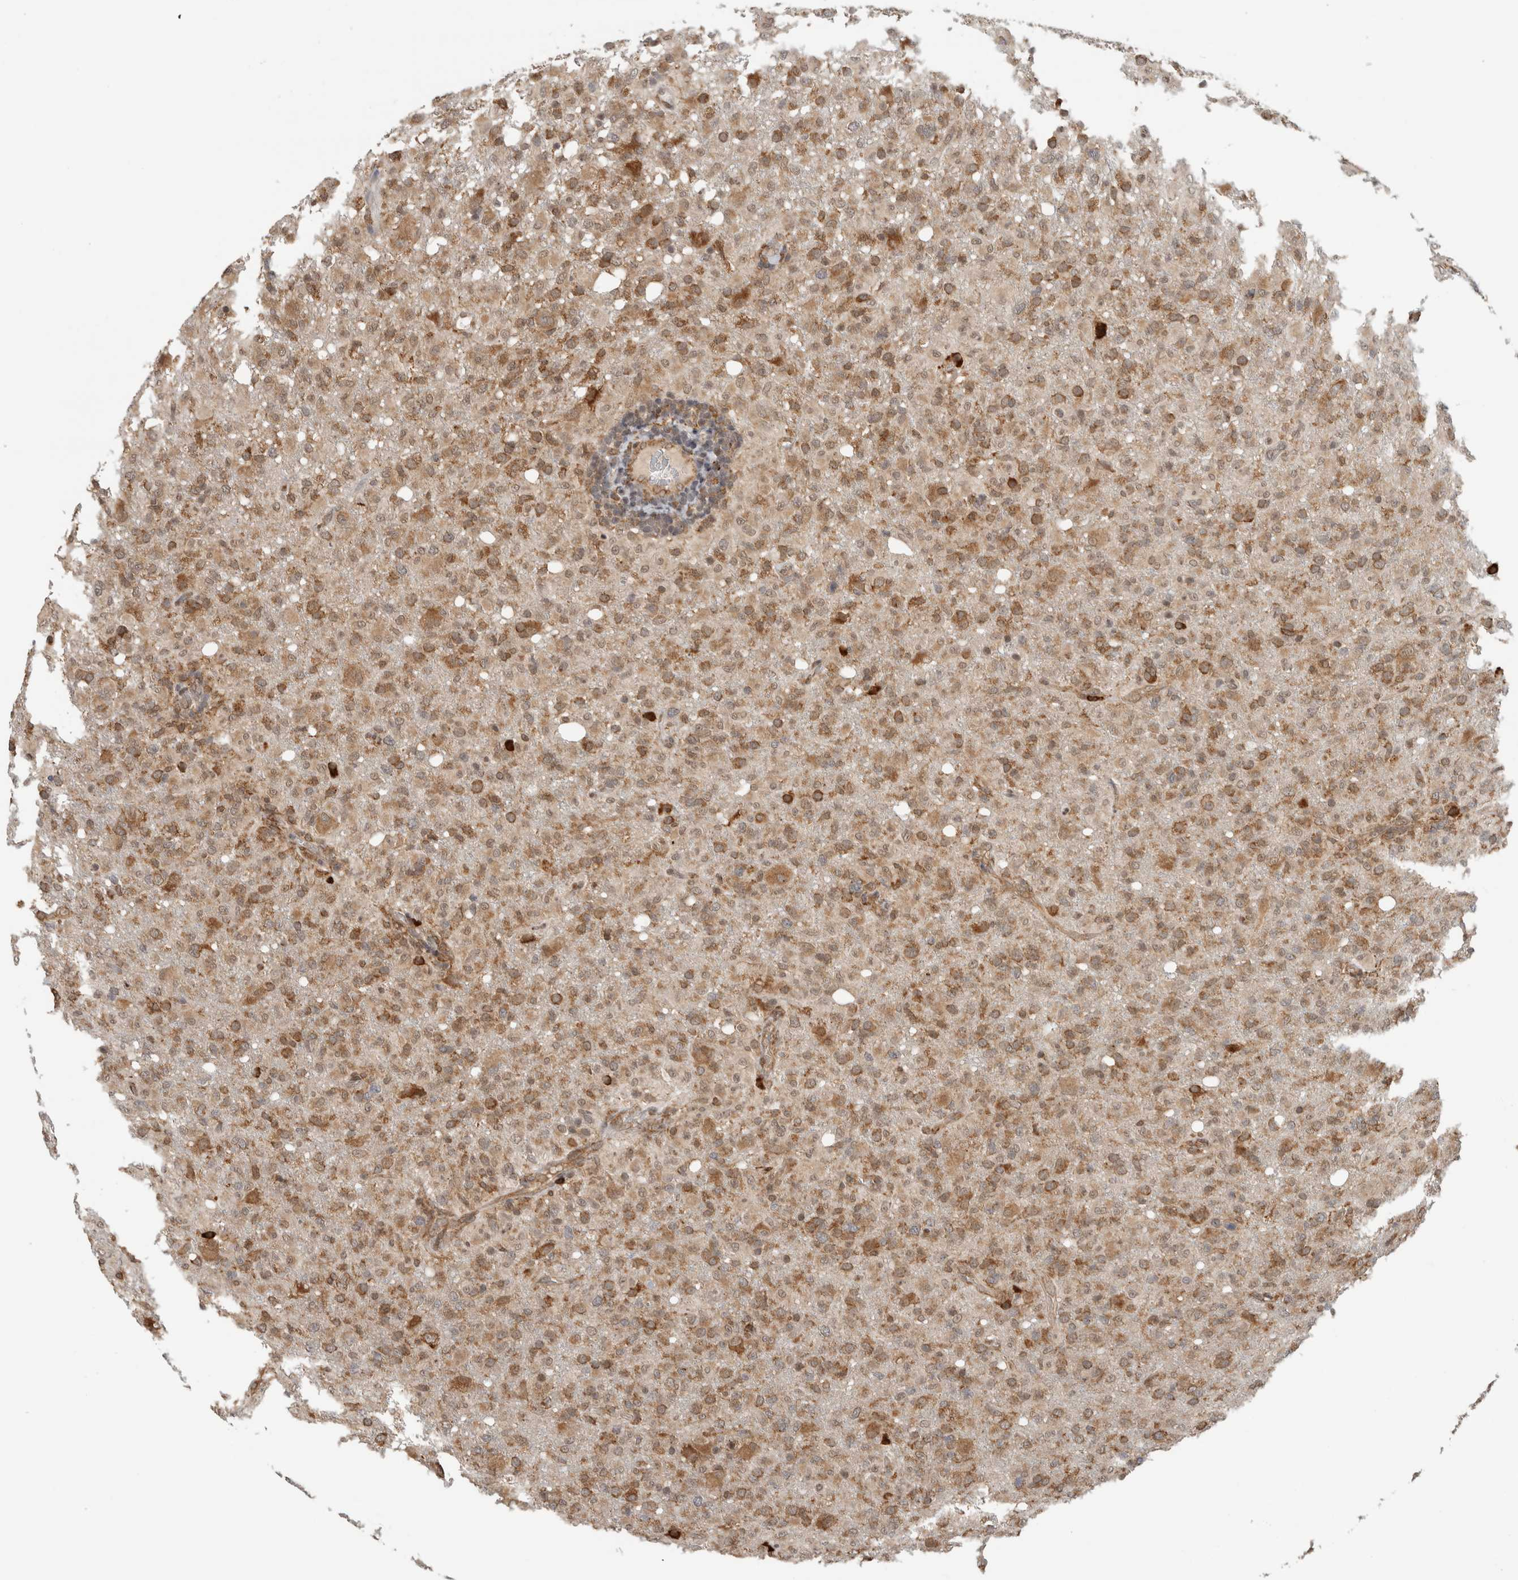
{"staining": {"intensity": "moderate", "quantity": ">75%", "location": "cytoplasmic/membranous"}, "tissue": "glioma", "cell_type": "Tumor cells", "image_type": "cancer", "snomed": [{"axis": "morphology", "description": "Glioma, malignant, High grade"}, {"axis": "topography", "description": "Brain"}], "caption": "IHC image of malignant high-grade glioma stained for a protein (brown), which shows medium levels of moderate cytoplasmic/membranous expression in about >75% of tumor cells.", "gene": "MS4A7", "patient": {"sex": "female", "age": 57}}